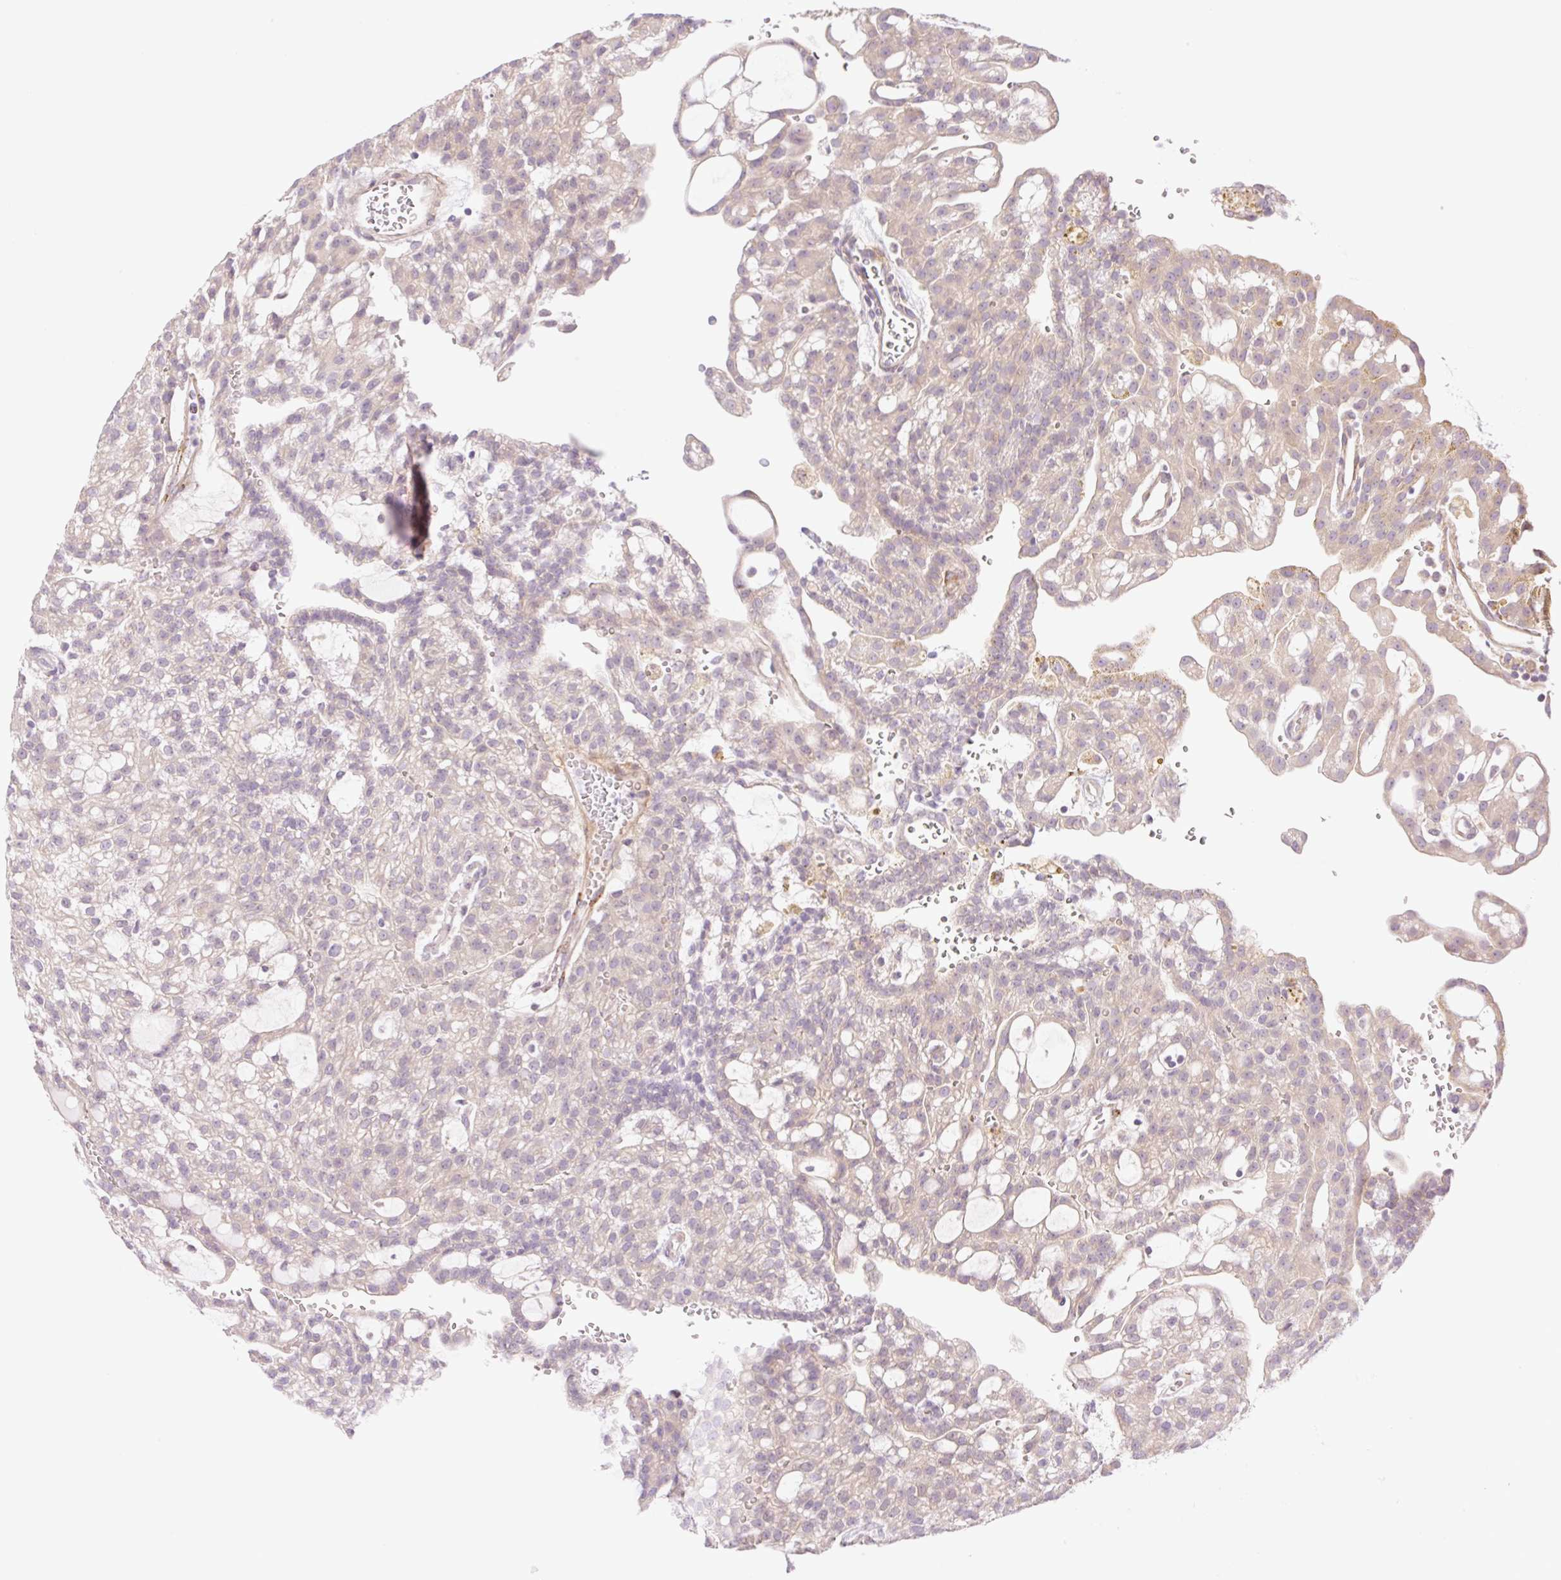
{"staining": {"intensity": "weak", "quantity": "25%-75%", "location": "cytoplasmic/membranous"}, "tissue": "renal cancer", "cell_type": "Tumor cells", "image_type": "cancer", "snomed": [{"axis": "morphology", "description": "Adenocarcinoma, NOS"}, {"axis": "topography", "description": "Kidney"}], "caption": "Brown immunohistochemical staining in renal cancer exhibits weak cytoplasmic/membranous positivity in approximately 25%-75% of tumor cells.", "gene": "COL5A1", "patient": {"sex": "male", "age": 63}}